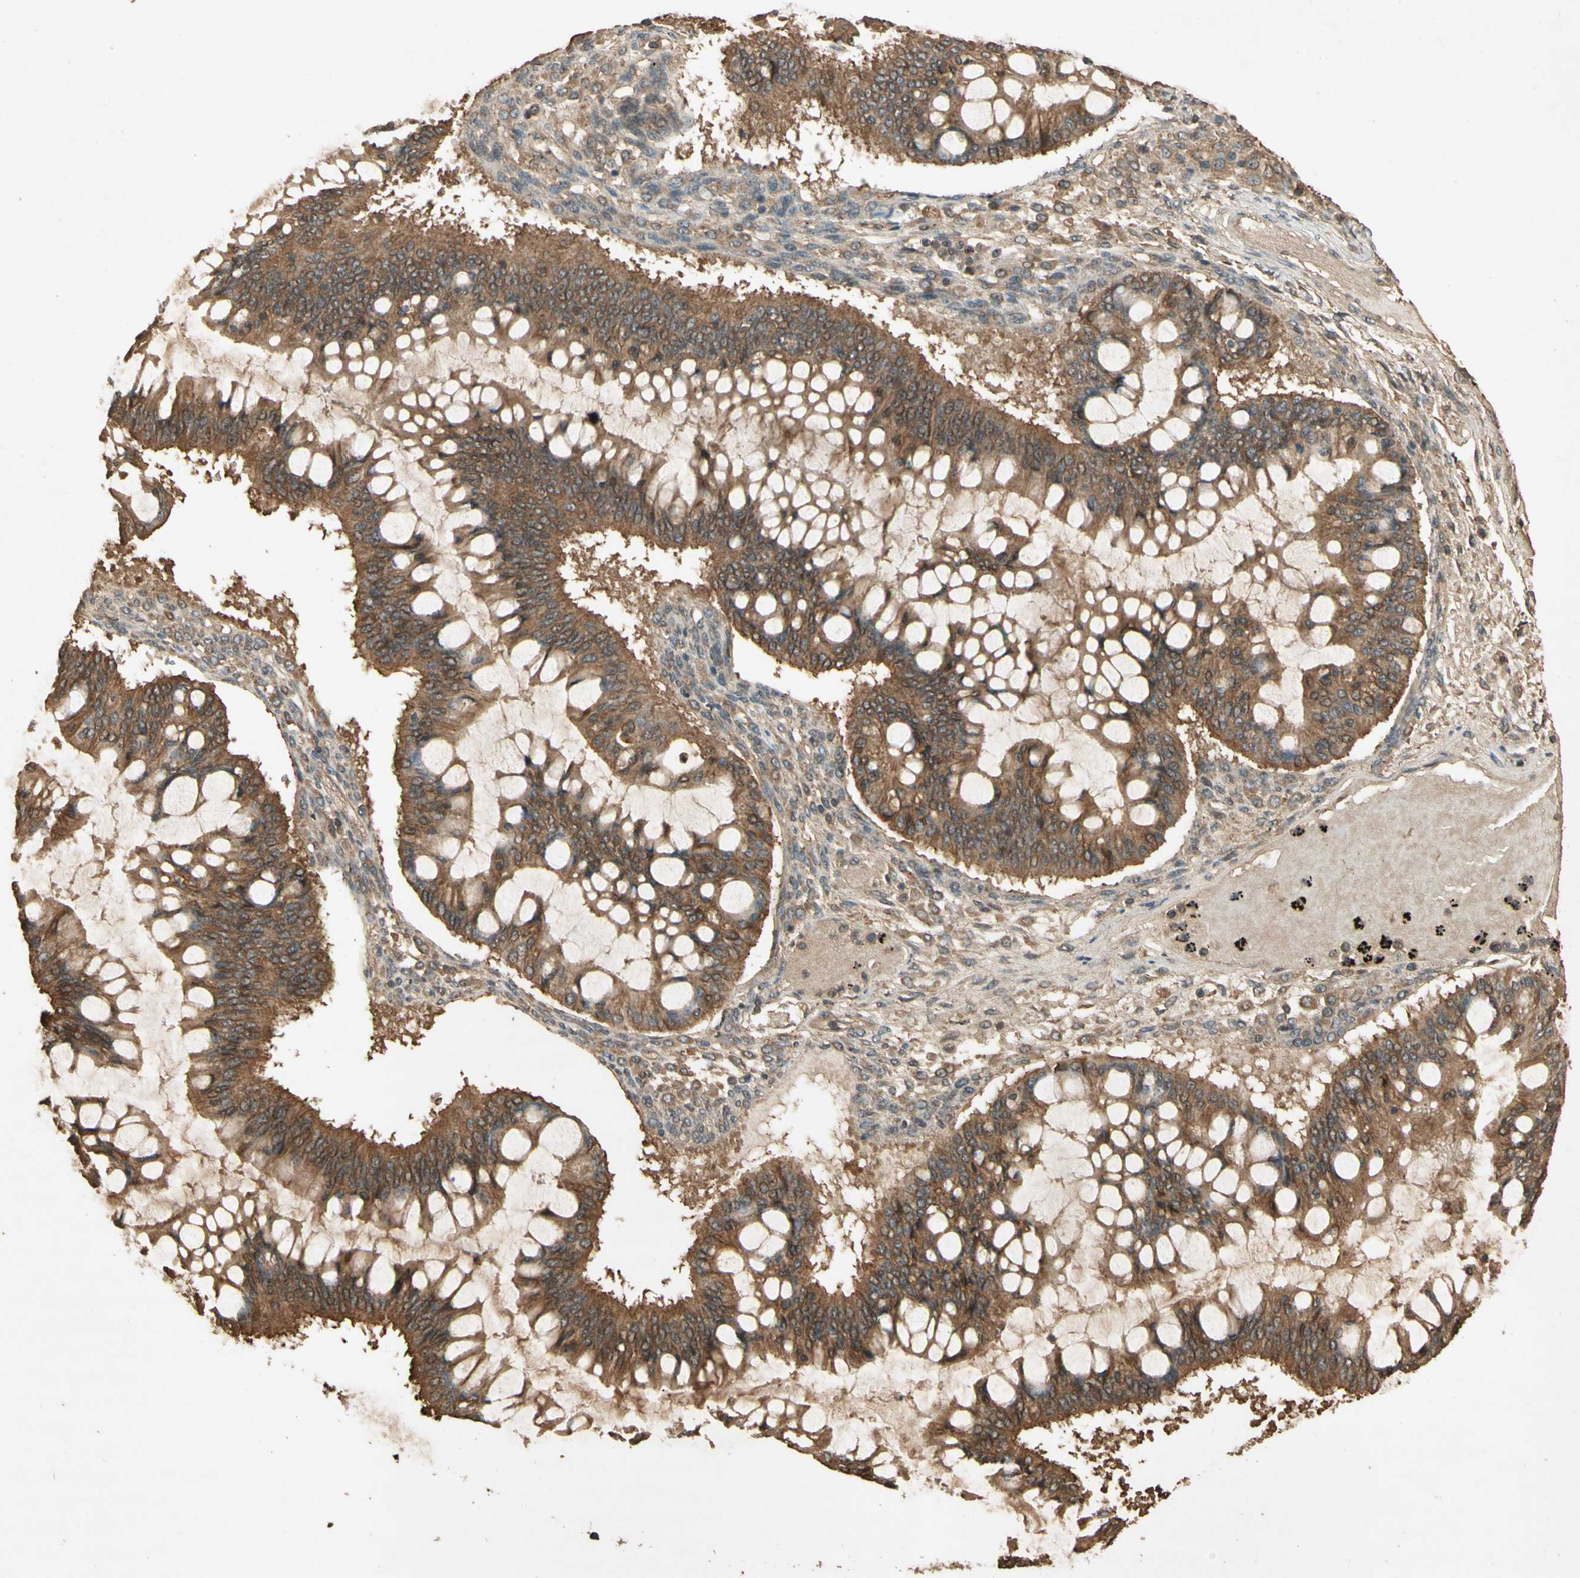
{"staining": {"intensity": "strong", "quantity": ">75%", "location": "cytoplasmic/membranous"}, "tissue": "ovarian cancer", "cell_type": "Tumor cells", "image_type": "cancer", "snomed": [{"axis": "morphology", "description": "Cystadenocarcinoma, mucinous, NOS"}, {"axis": "topography", "description": "Ovary"}], "caption": "The immunohistochemical stain shows strong cytoplasmic/membranous positivity in tumor cells of ovarian cancer tissue. The protein of interest is stained brown, and the nuclei are stained in blue (DAB (3,3'-diaminobenzidine) IHC with brightfield microscopy, high magnification).", "gene": "SMAD9", "patient": {"sex": "female", "age": 73}}